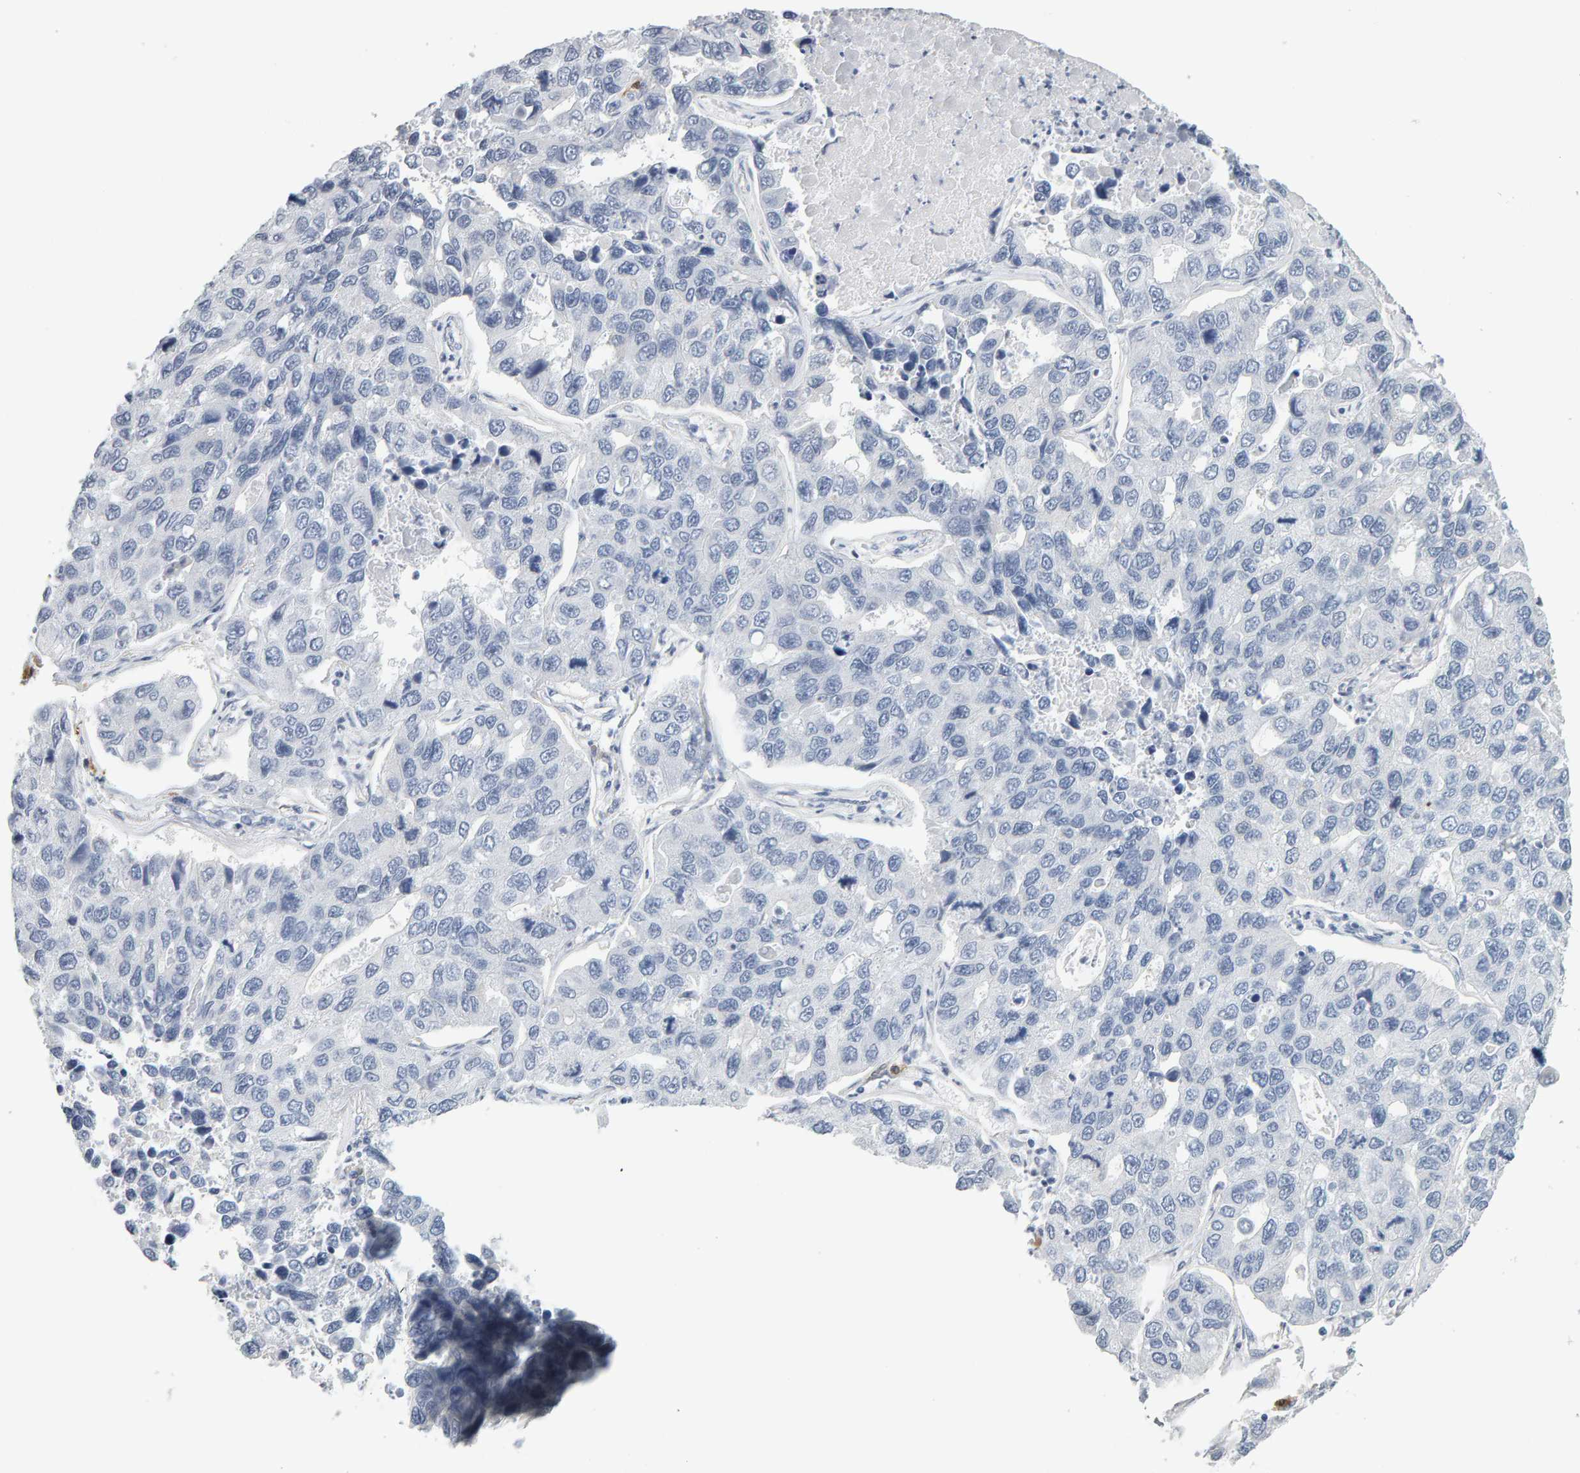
{"staining": {"intensity": "negative", "quantity": "none", "location": "none"}, "tissue": "lung cancer", "cell_type": "Tumor cells", "image_type": "cancer", "snomed": [{"axis": "morphology", "description": "Adenocarcinoma, NOS"}, {"axis": "topography", "description": "Lung"}], "caption": "Immunohistochemistry of human lung cancer (adenocarcinoma) displays no staining in tumor cells.", "gene": "CTH", "patient": {"sex": "male", "age": 64}}